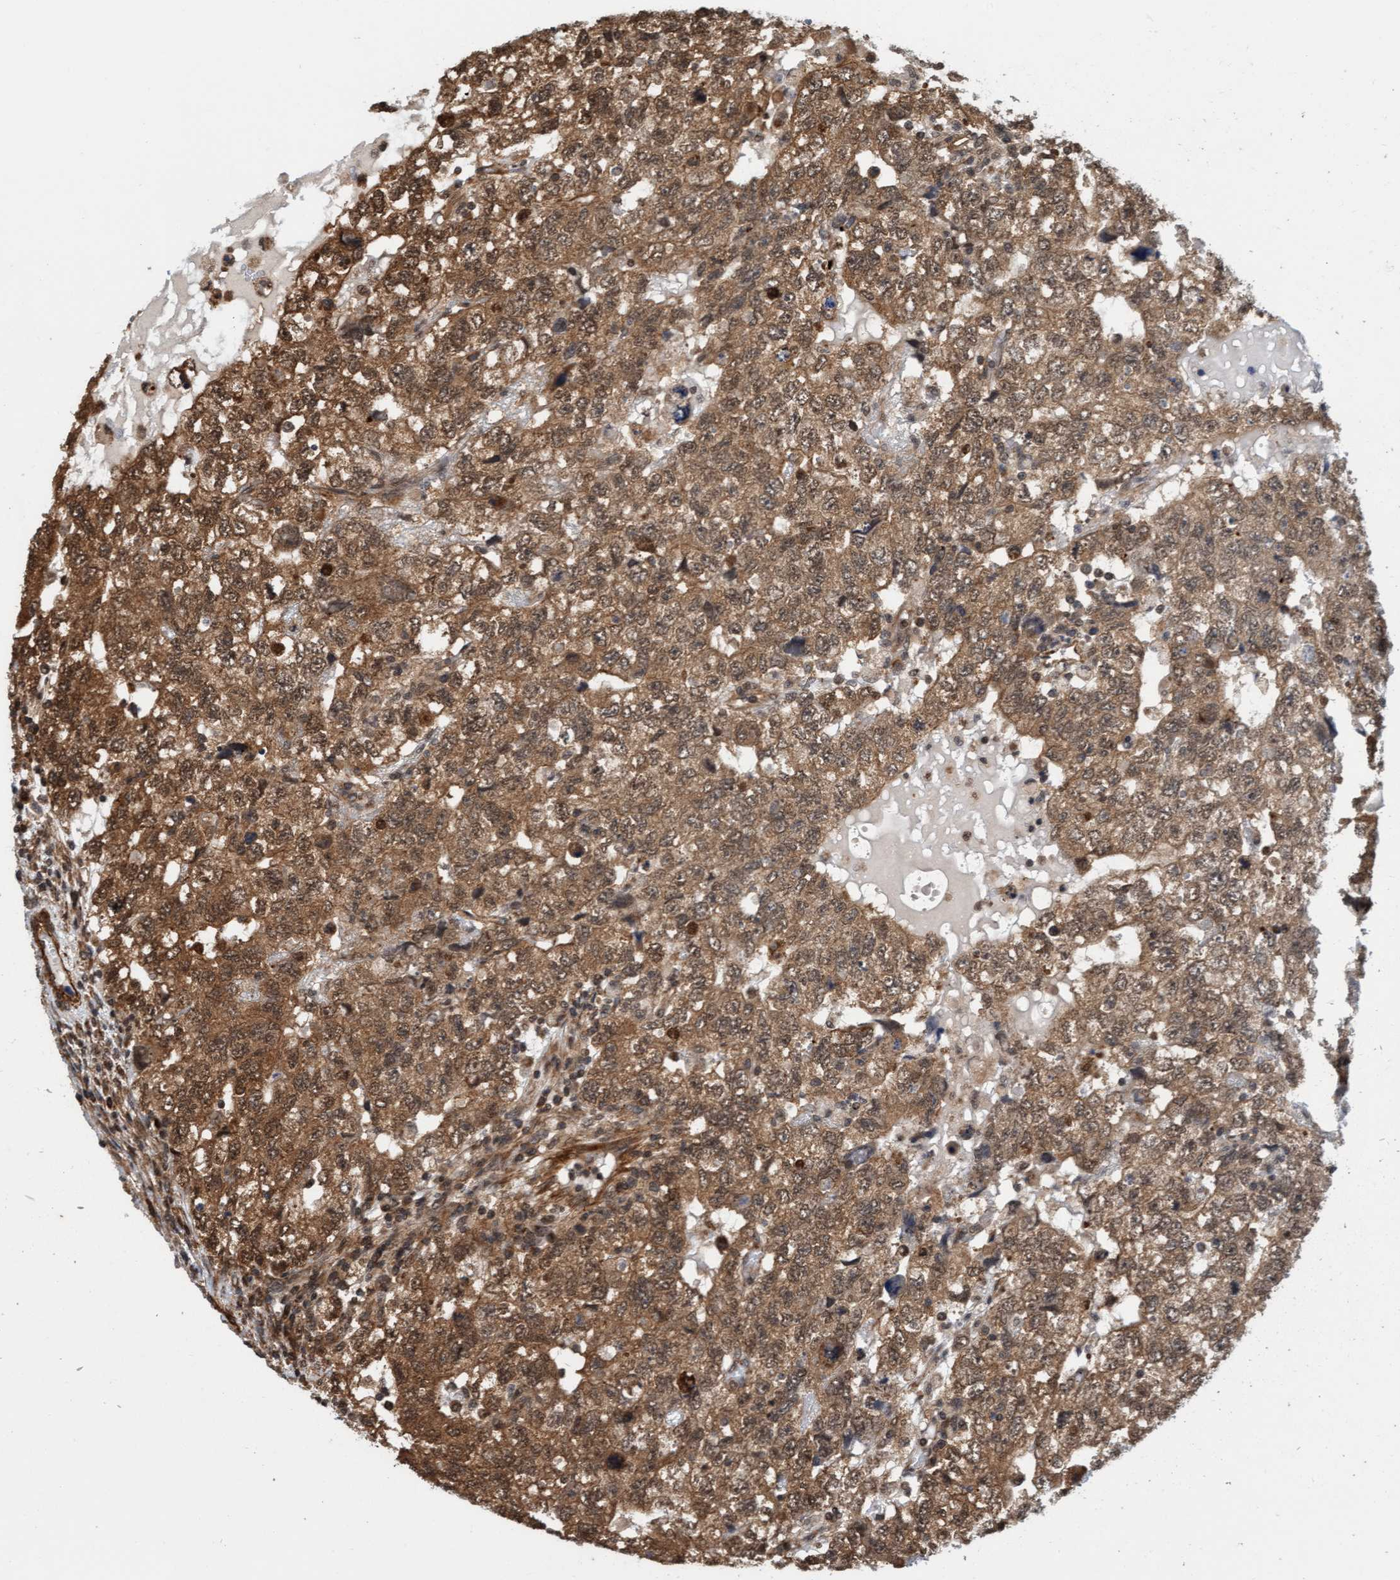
{"staining": {"intensity": "moderate", "quantity": ">75%", "location": "cytoplasmic/membranous,nuclear"}, "tissue": "testis cancer", "cell_type": "Tumor cells", "image_type": "cancer", "snomed": [{"axis": "morphology", "description": "Carcinoma, Embryonal, NOS"}, {"axis": "topography", "description": "Testis"}], "caption": "A photomicrograph of testis cancer stained for a protein demonstrates moderate cytoplasmic/membranous and nuclear brown staining in tumor cells.", "gene": "STXBP4", "patient": {"sex": "male", "age": 36}}